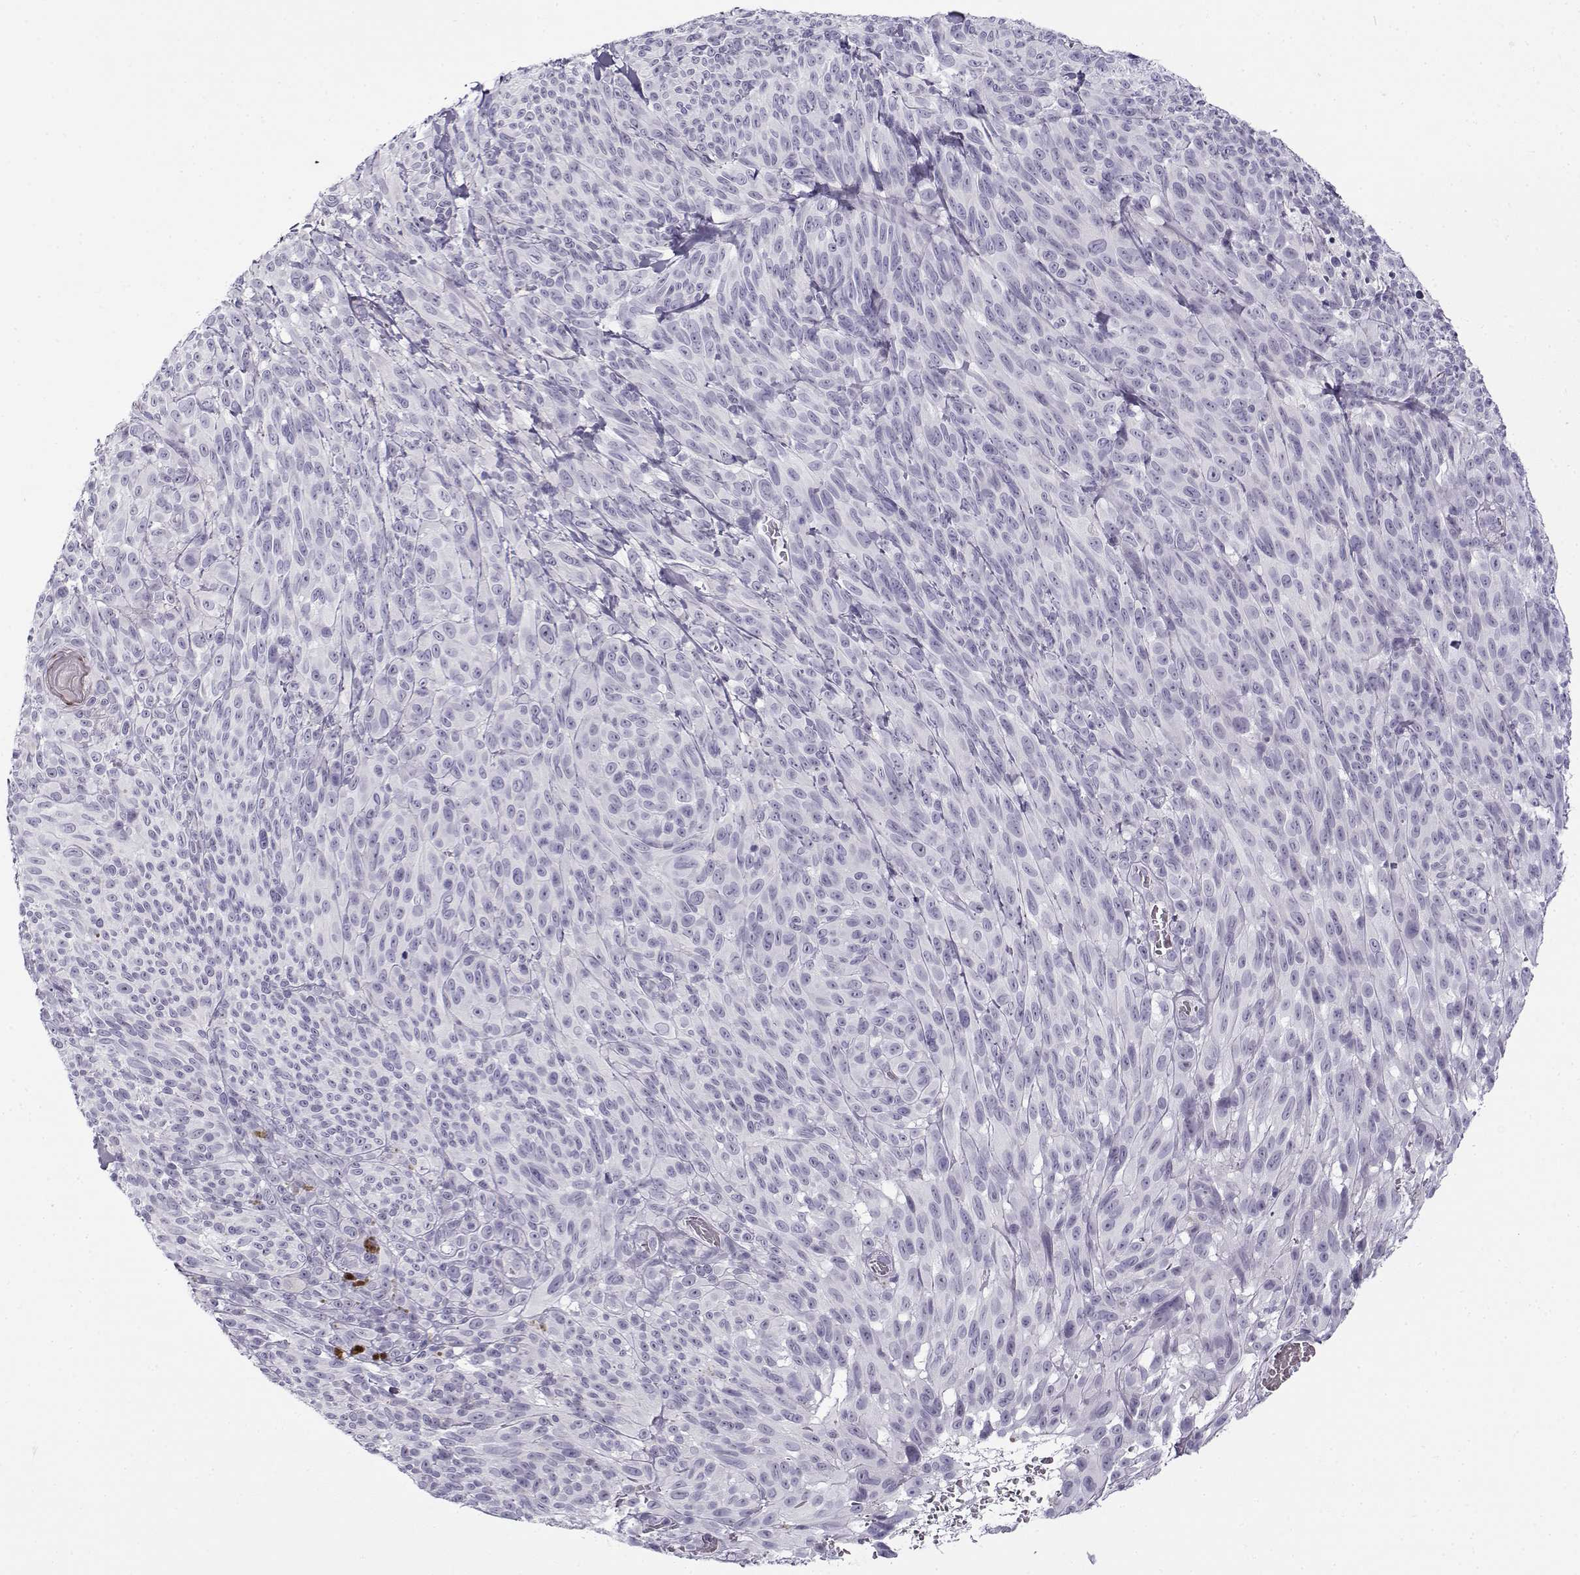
{"staining": {"intensity": "negative", "quantity": "none", "location": "none"}, "tissue": "melanoma", "cell_type": "Tumor cells", "image_type": "cancer", "snomed": [{"axis": "morphology", "description": "Malignant melanoma, NOS"}, {"axis": "topography", "description": "Skin"}], "caption": "Immunohistochemistry of malignant melanoma displays no staining in tumor cells.", "gene": "GTSF1L", "patient": {"sex": "male", "age": 83}}